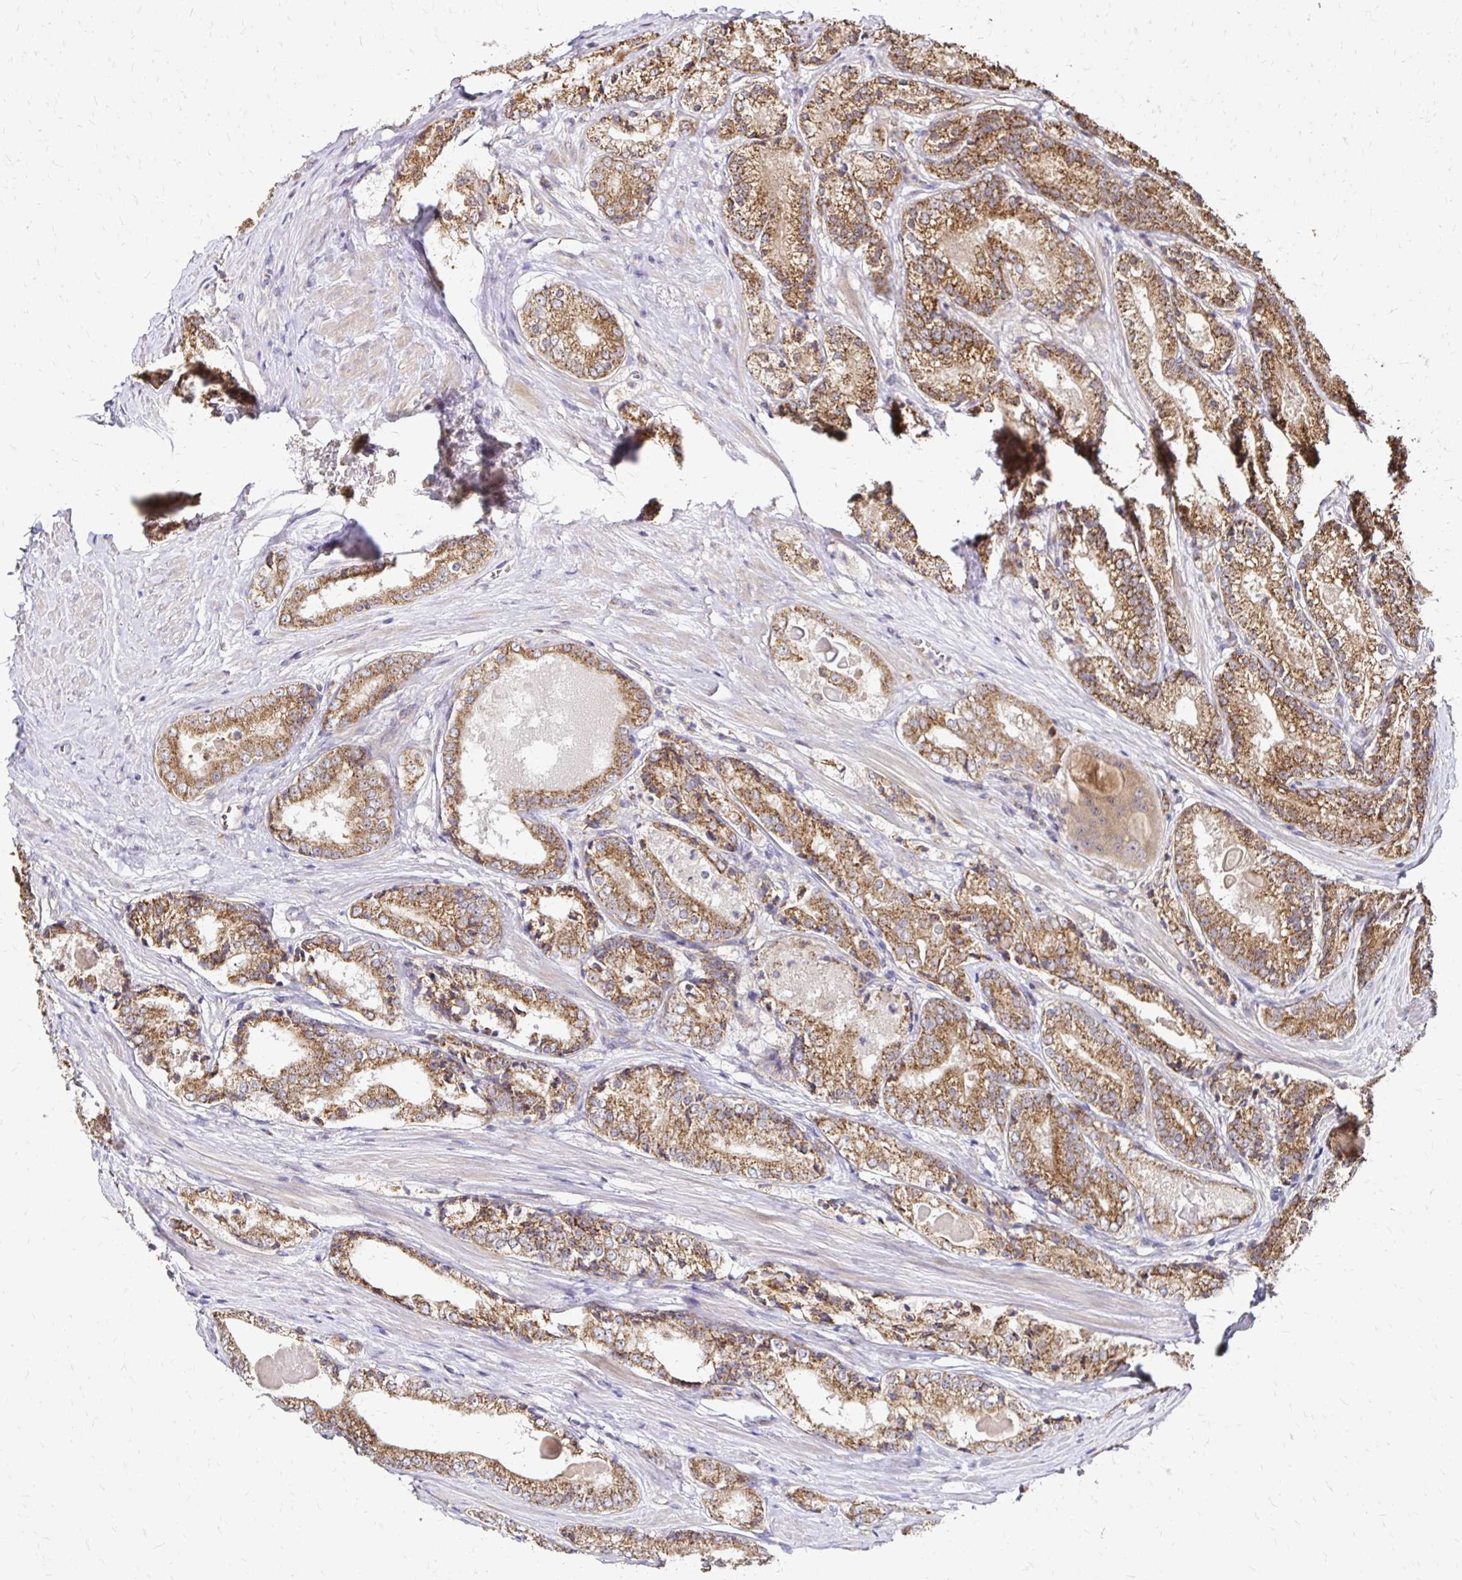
{"staining": {"intensity": "moderate", "quantity": ">75%", "location": "cytoplasmic/membranous"}, "tissue": "prostate cancer", "cell_type": "Tumor cells", "image_type": "cancer", "snomed": [{"axis": "morphology", "description": "Adenocarcinoma, NOS"}, {"axis": "morphology", "description": "Adenocarcinoma, Low grade"}, {"axis": "topography", "description": "Prostate"}], "caption": "Protein staining of prostate cancer (low-grade adenocarcinoma) tissue exhibits moderate cytoplasmic/membranous expression in approximately >75% of tumor cells. (Brightfield microscopy of DAB IHC at high magnification).", "gene": "ZW10", "patient": {"sex": "male", "age": 68}}